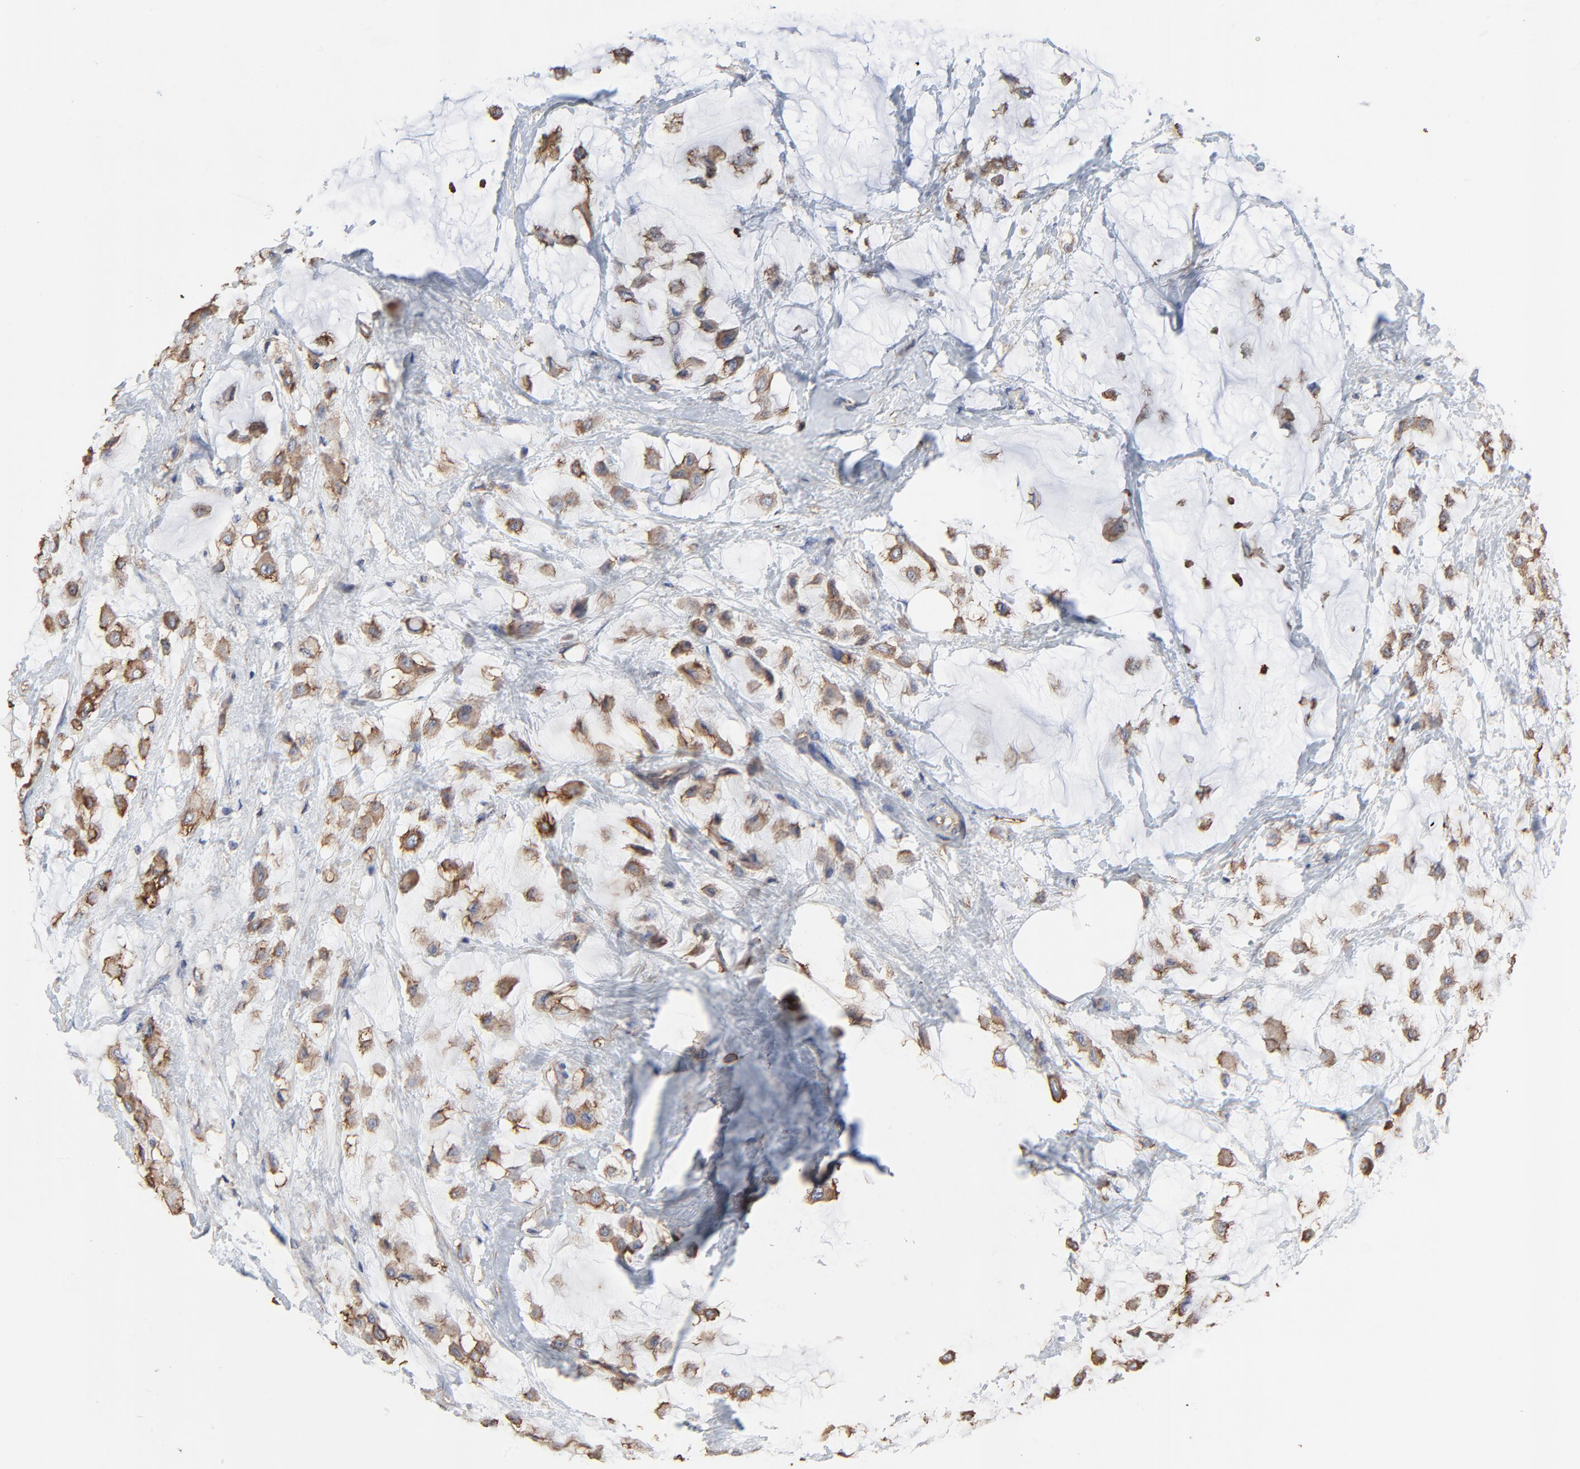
{"staining": {"intensity": "moderate", "quantity": "25%-75%", "location": "cytoplasmic/membranous"}, "tissue": "breast cancer", "cell_type": "Tumor cells", "image_type": "cancer", "snomed": [{"axis": "morphology", "description": "Lobular carcinoma"}, {"axis": "topography", "description": "Breast"}], "caption": "IHC image of neoplastic tissue: lobular carcinoma (breast) stained using immunohistochemistry exhibits medium levels of moderate protein expression localized specifically in the cytoplasmic/membranous of tumor cells, appearing as a cytoplasmic/membranous brown color.", "gene": "NXF3", "patient": {"sex": "female", "age": 85}}